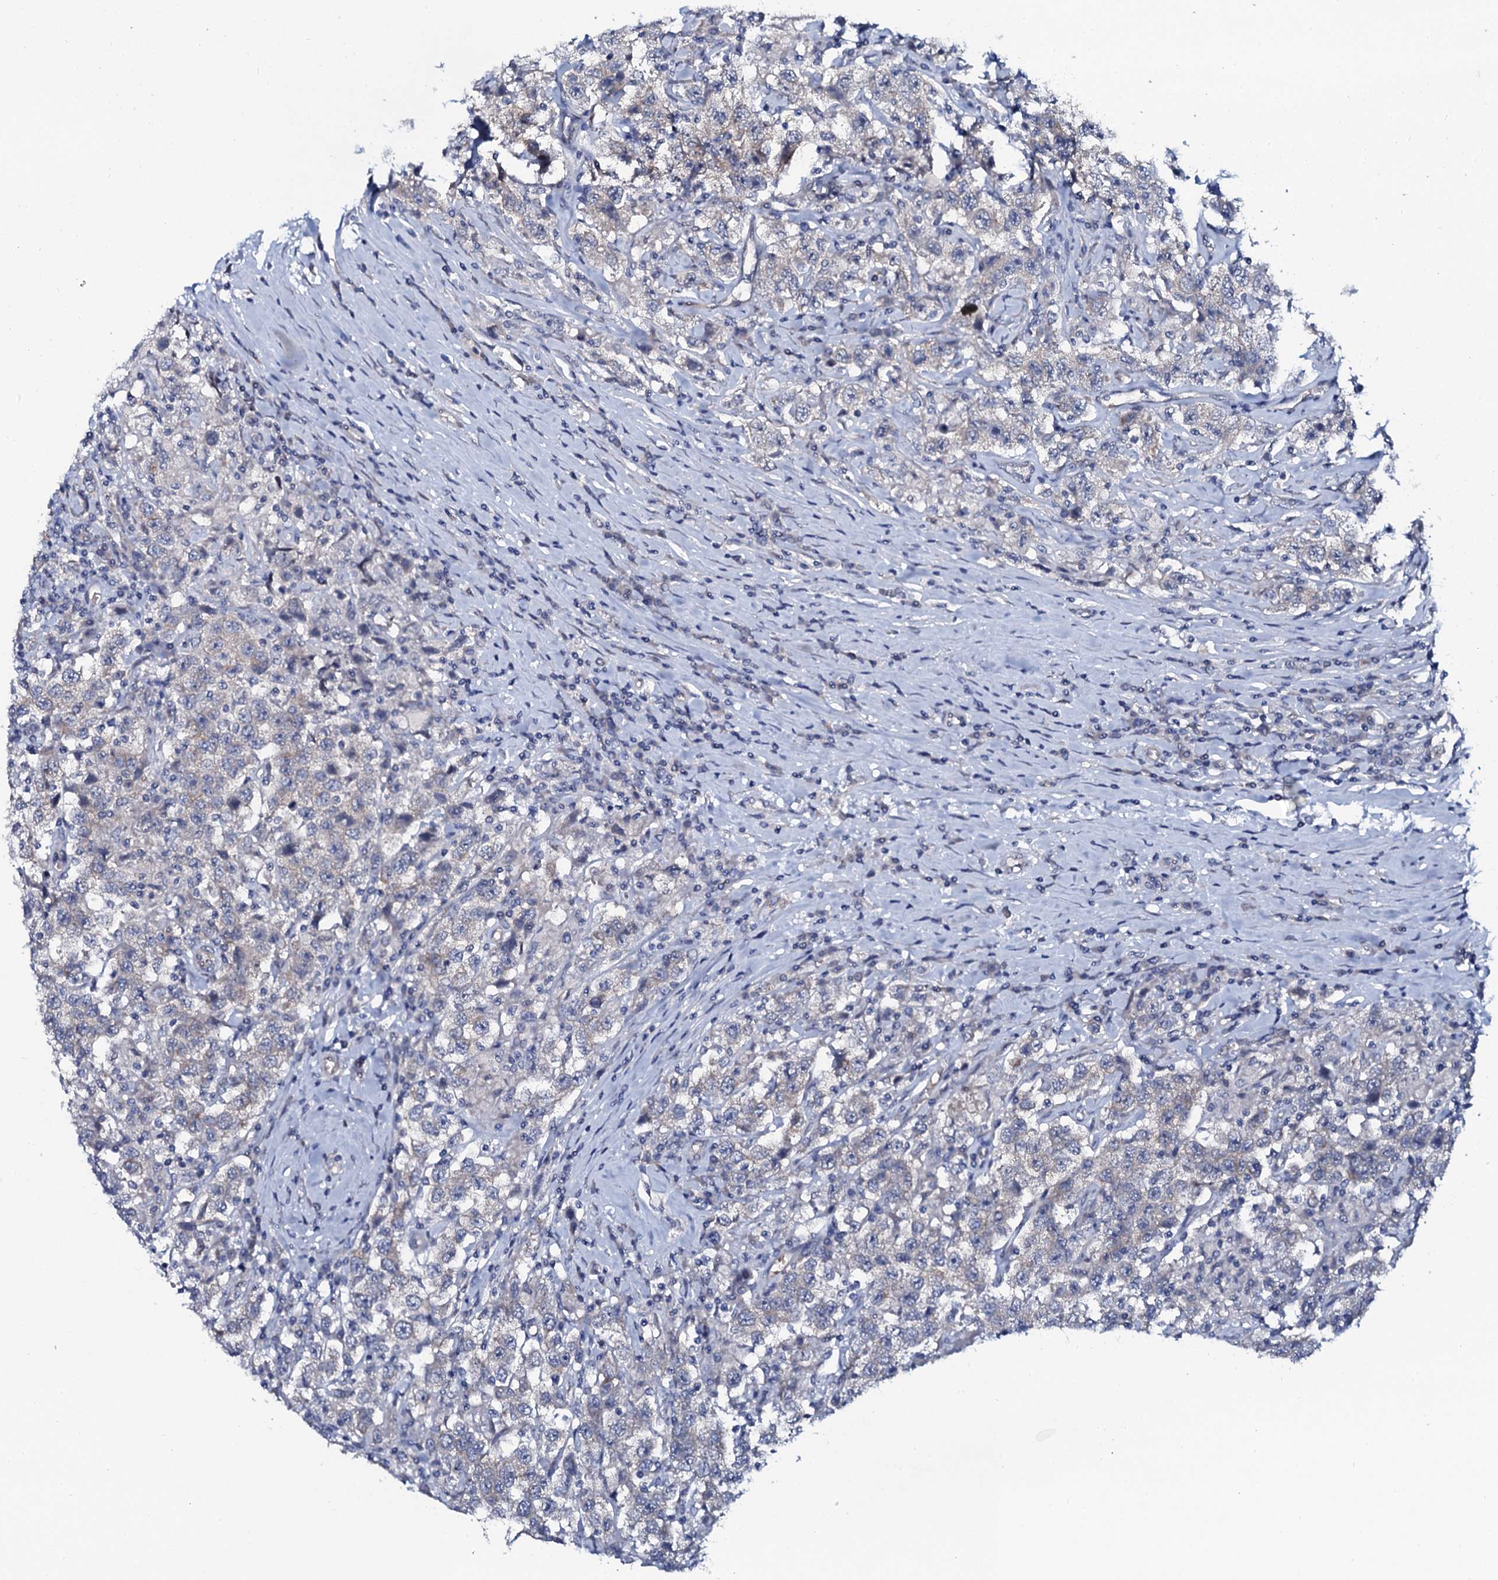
{"staining": {"intensity": "negative", "quantity": "none", "location": "none"}, "tissue": "testis cancer", "cell_type": "Tumor cells", "image_type": "cancer", "snomed": [{"axis": "morphology", "description": "Seminoma, NOS"}, {"axis": "topography", "description": "Testis"}], "caption": "The histopathology image demonstrates no staining of tumor cells in testis seminoma. (Brightfield microscopy of DAB immunohistochemistry at high magnification).", "gene": "C10orf88", "patient": {"sex": "male", "age": 41}}